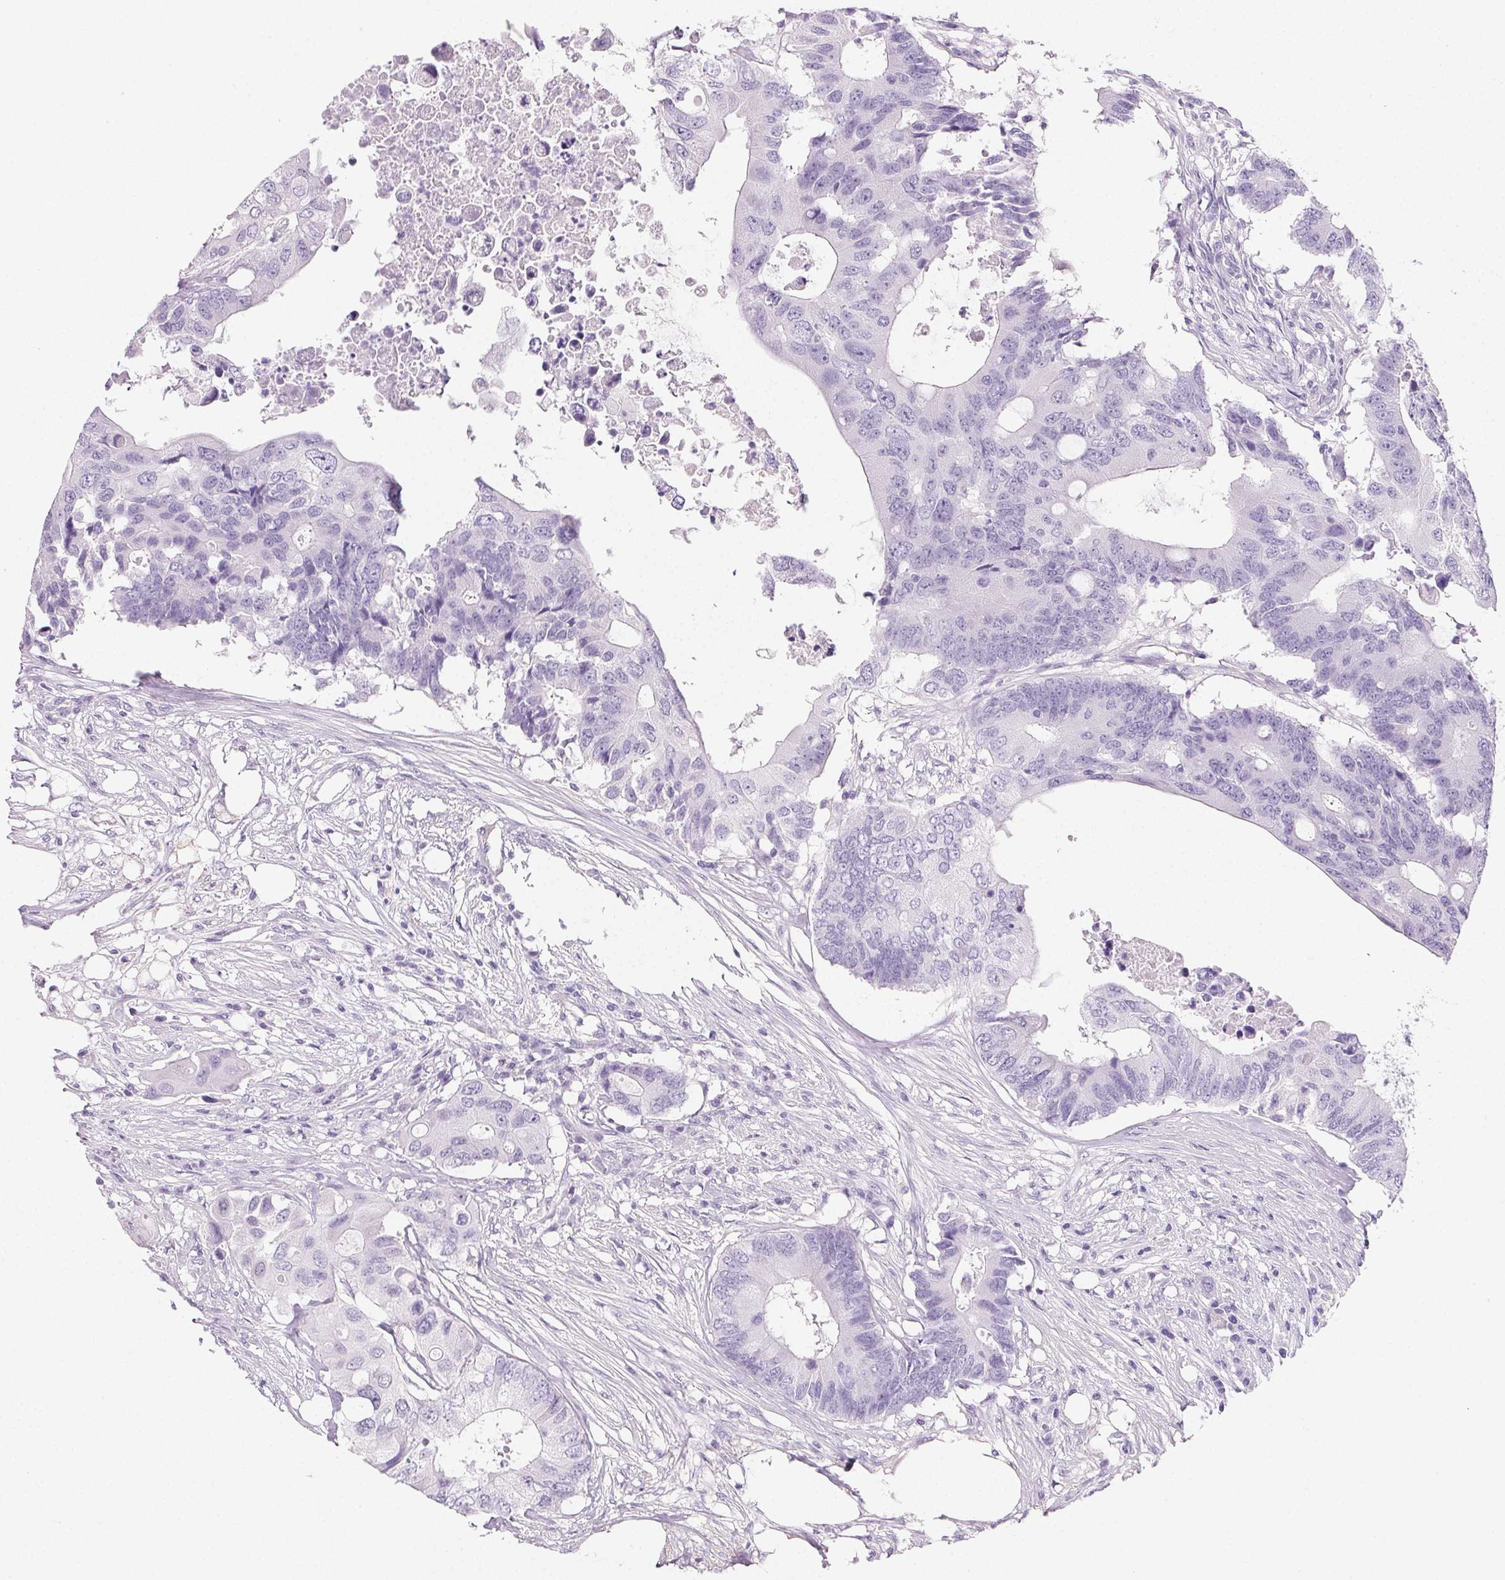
{"staining": {"intensity": "negative", "quantity": "none", "location": "none"}, "tissue": "colorectal cancer", "cell_type": "Tumor cells", "image_type": "cancer", "snomed": [{"axis": "morphology", "description": "Adenocarcinoma, NOS"}, {"axis": "topography", "description": "Colon"}], "caption": "The immunohistochemistry photomicrograph has no significant staining in tumor cells of colorectal adenocarcinoma tissue.", "gene": "PRSS3", "patient": {"sex": "male", "age": 71}}